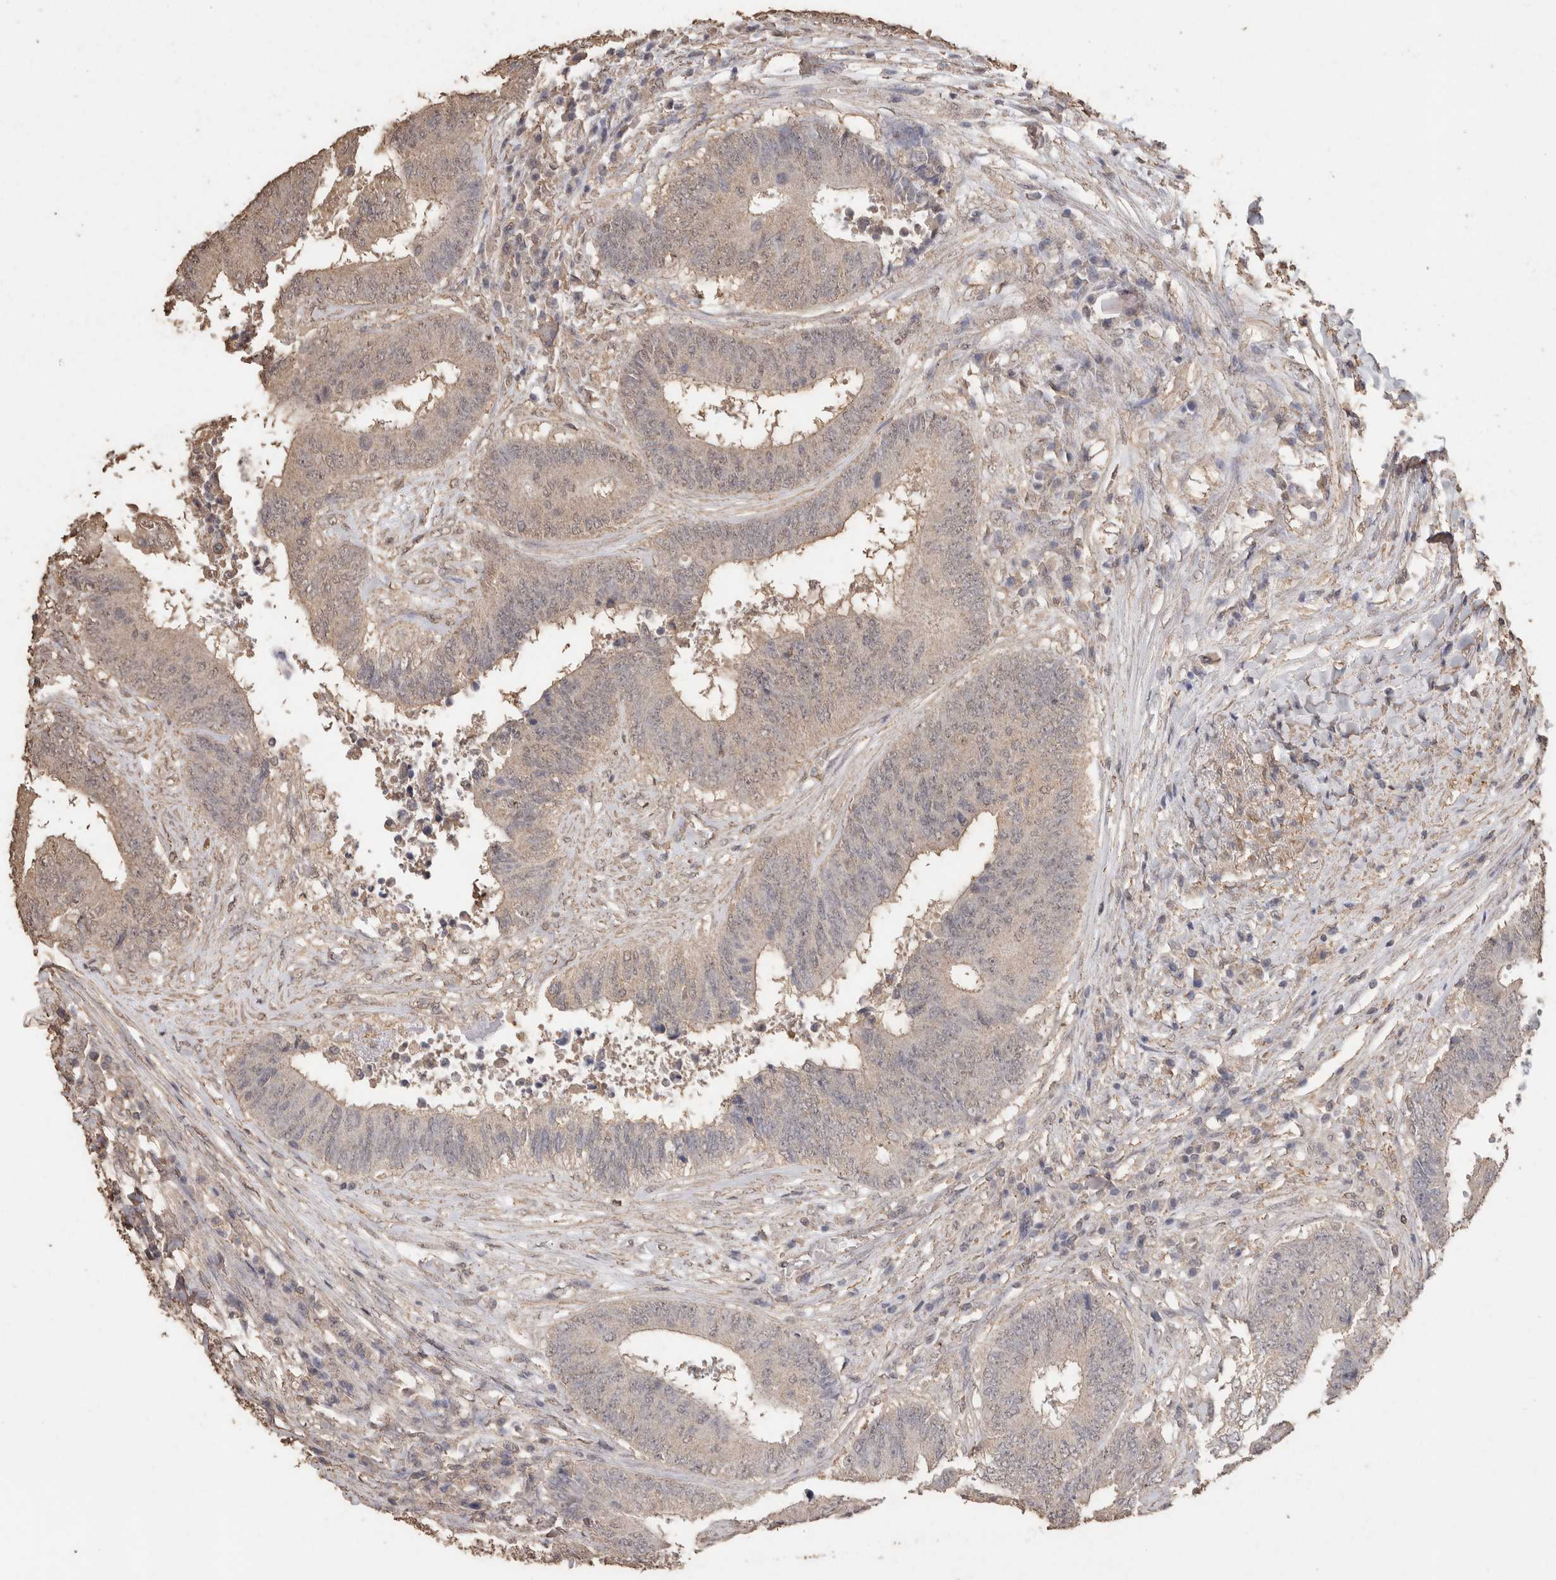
{"staining": {"intensity": "negative", "quantity": "none", "location": "none"}, "tissue": "colorectal cancer", "cell_type": "Tumor cells", "image_type": "cancer", "snomed": [{"axis": "morphology", "description": "Adenocarcinoma, NOS"}, {"axis": "topography", "description": "Rectum"}], "caption": "Immunohistochemistry micrograph of neoplastic tissue: human colorectal cancer stained with DAB (3,3'-diaminobenzidine) reveals no significant protein positivity in tumor cells.", "gene": "CX3CL1", "patient": {"sex": "male", "age": 72}}